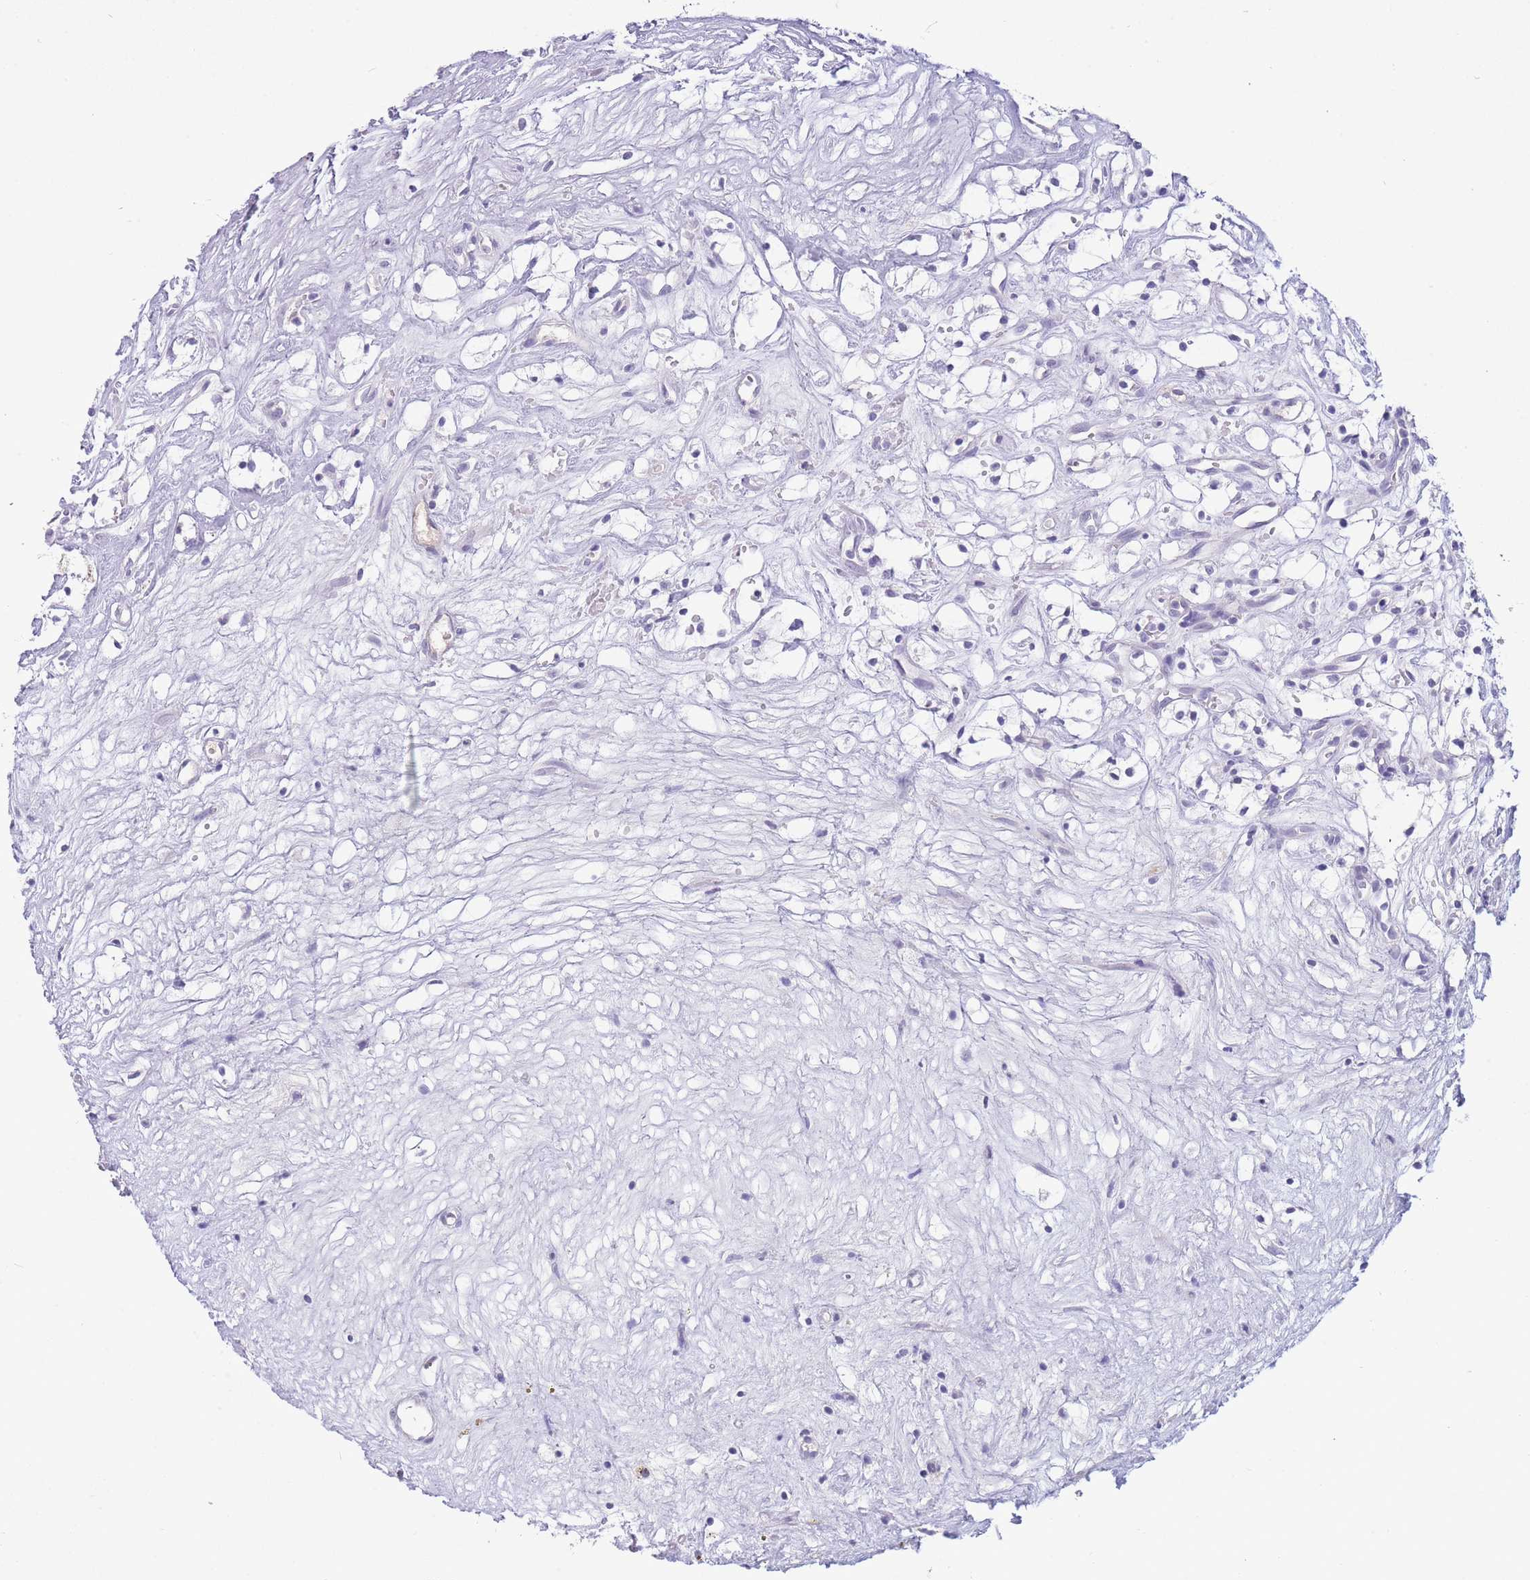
{"staining": {"intensity": "negative", "quantity": "none", "location": "none"}, "tissue": "renal cancer", "cell_type": "Tumor cells", "image_type": "cancer", "snomed": [{"axis": "morphology", "description": "Adenocarcinoma, NOS"}, {"axis": "topography", "description": "Kidney"}], "caption": "High power microscopy image of an IHC micrograph of renal cancer (adenocarcinoma), revealing no significant positivity in tumor cells.", "gene": "ASAP3", "patient": {"sex": "male", "age": 59}}